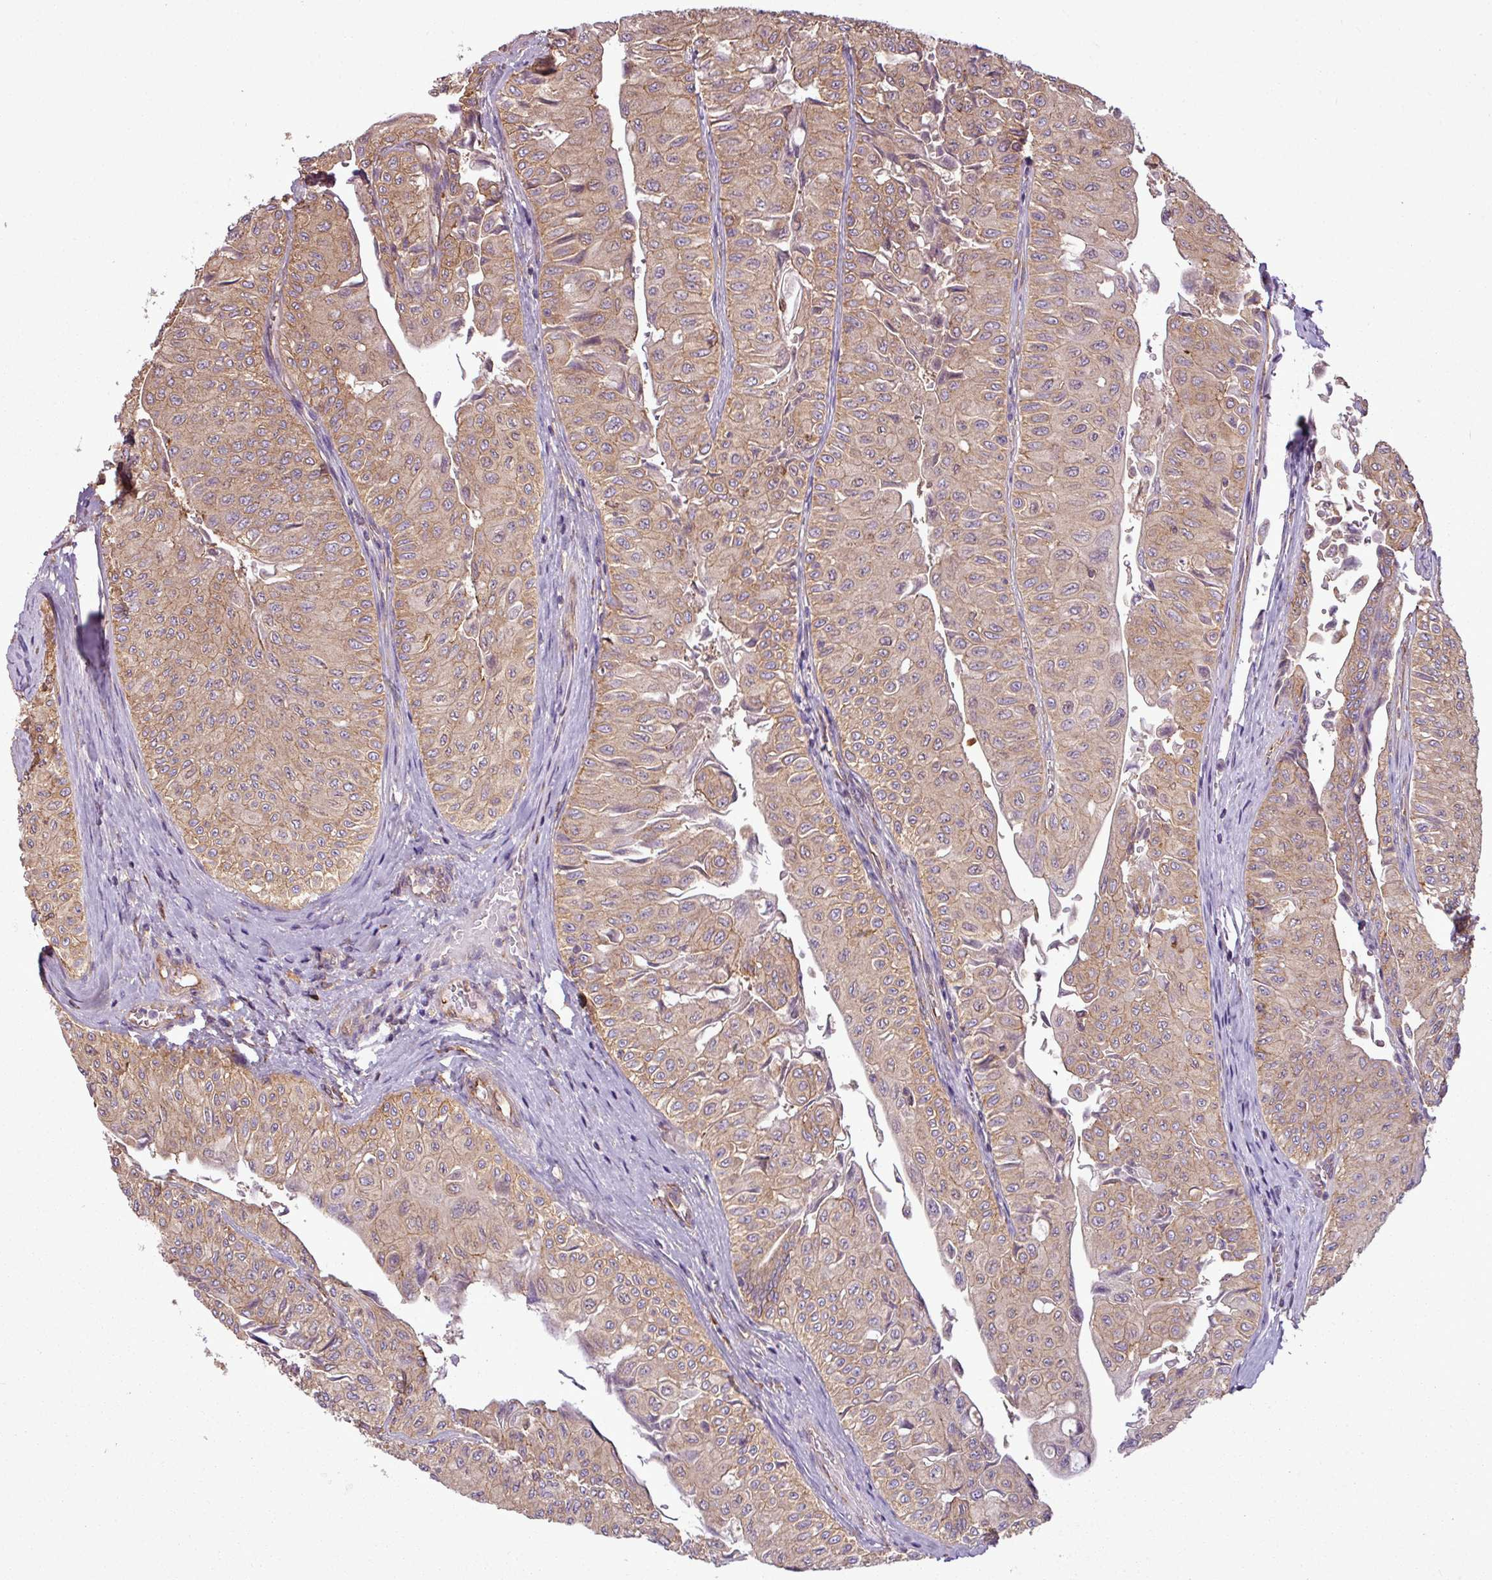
{"staining": {"intensity": "moderate", "quantity": ">75%", "location": "cytoplasmic/membranous"}, "tissue": "urothelial cancer", "cell_type": "Tumor cells", "image_type": "cancer", "snomed": [{"axis": "morphology", "description": "Urothelial carcinoma, NOS"}, {"axis": "topography", "description": "Urinary bladder"}], "caption": "This image reveals transitional cell carcinoma stained with IHC to label a protein in brown. The cytoplasmic/membranous of tumor cells show moderate positivity for the protein. Nuclei are counter-stained blue.", "gene": "PACSIN2", "patient": {"sex": "male", "age": 59}}